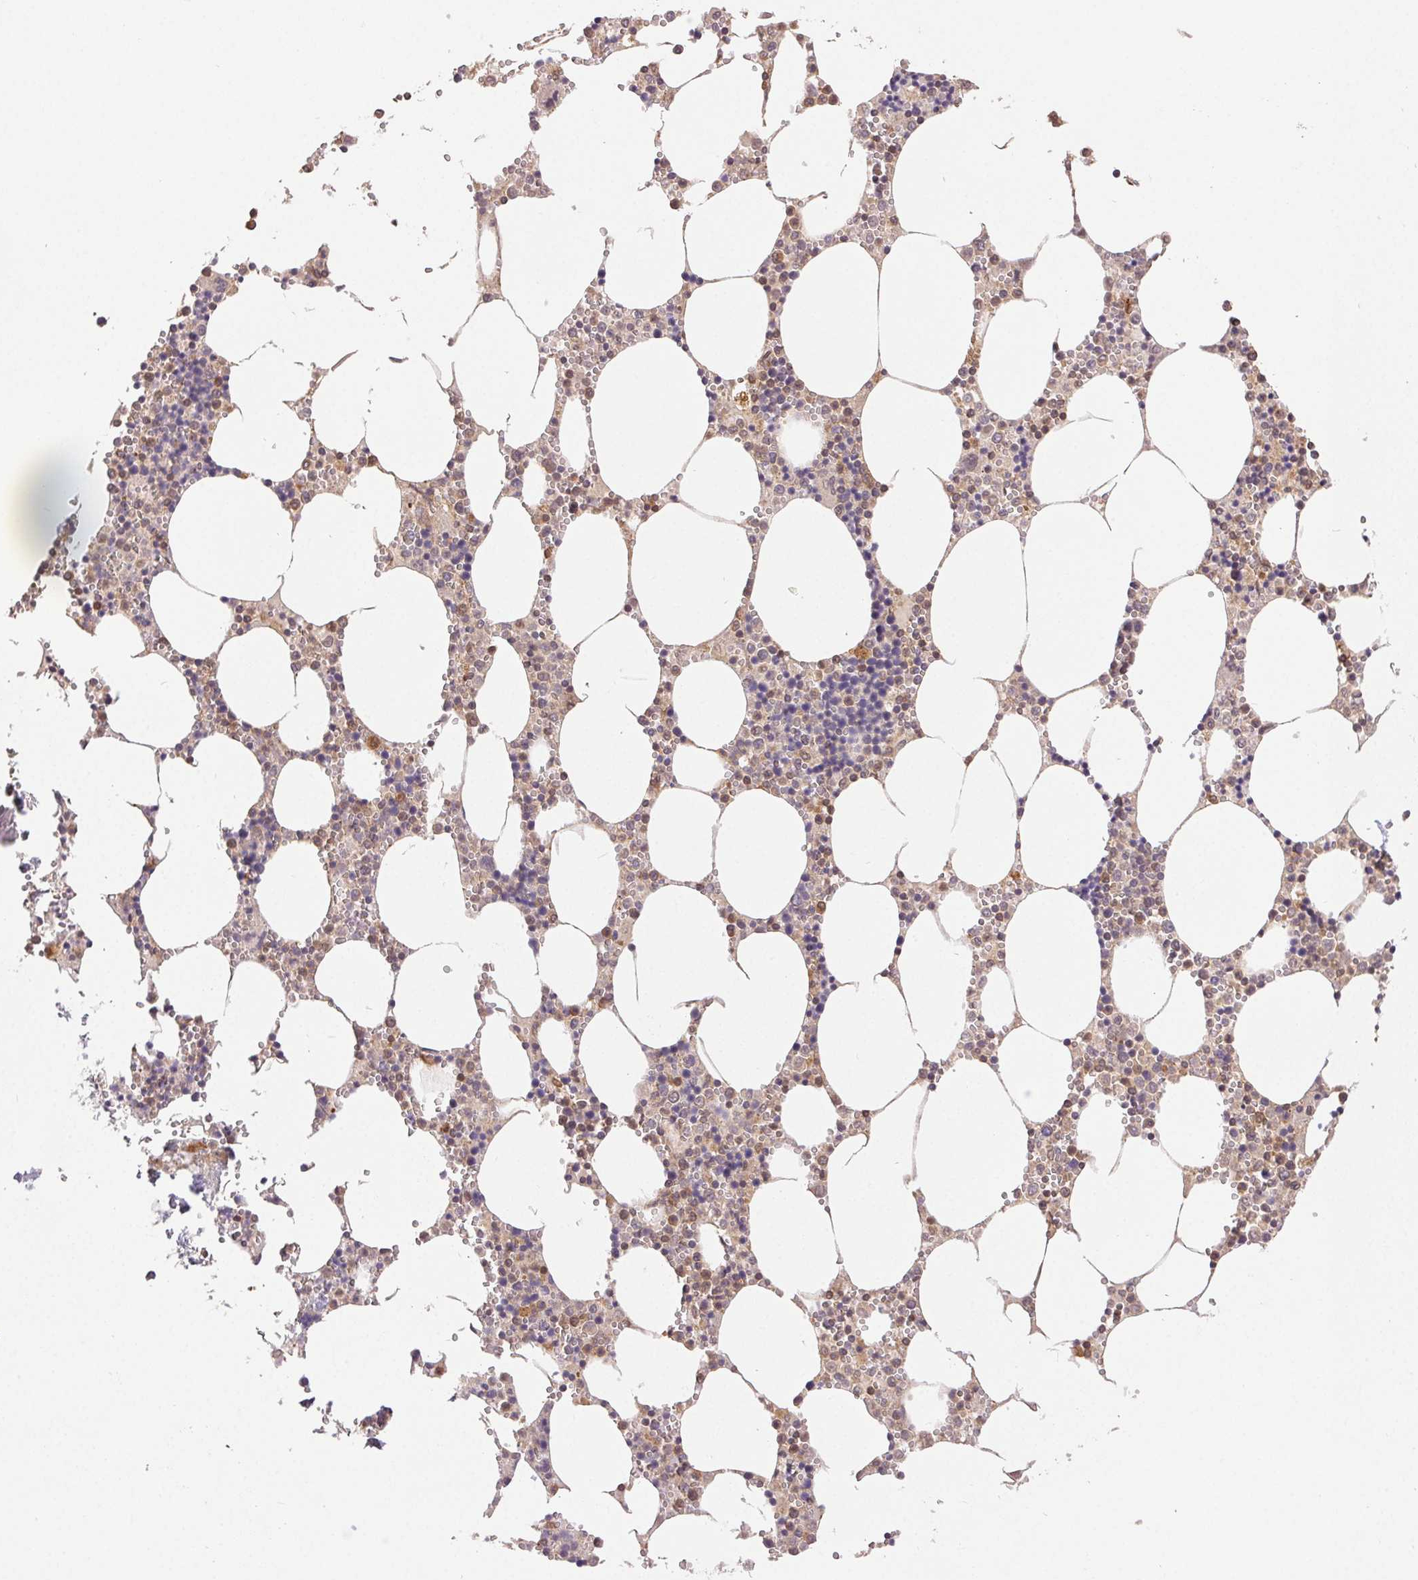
{"staining": {"intensity": "moderate", "quantity": "25%-75%", "location": "cytoplasmic/membranous"}, "tissue": "bone marrow", "cell_type": "Hematopoietic cells", "image_type": "normal", "snomed": [{"axis": "morphology", "description": "Normal tissue, NOS"}, {"axis": "topography", "description": "Bone marrow"}], "caption": "Immunohistochemical staining of normal bone marrow shows 25%-75% levels of moderate cytoplasmic/membranous protein expression in approximately 25%-75% of hematopoietic cells. Nuclei are stained in blue.", "gene": "GDI1", "patient": {"sex": "male", "age": 54}}